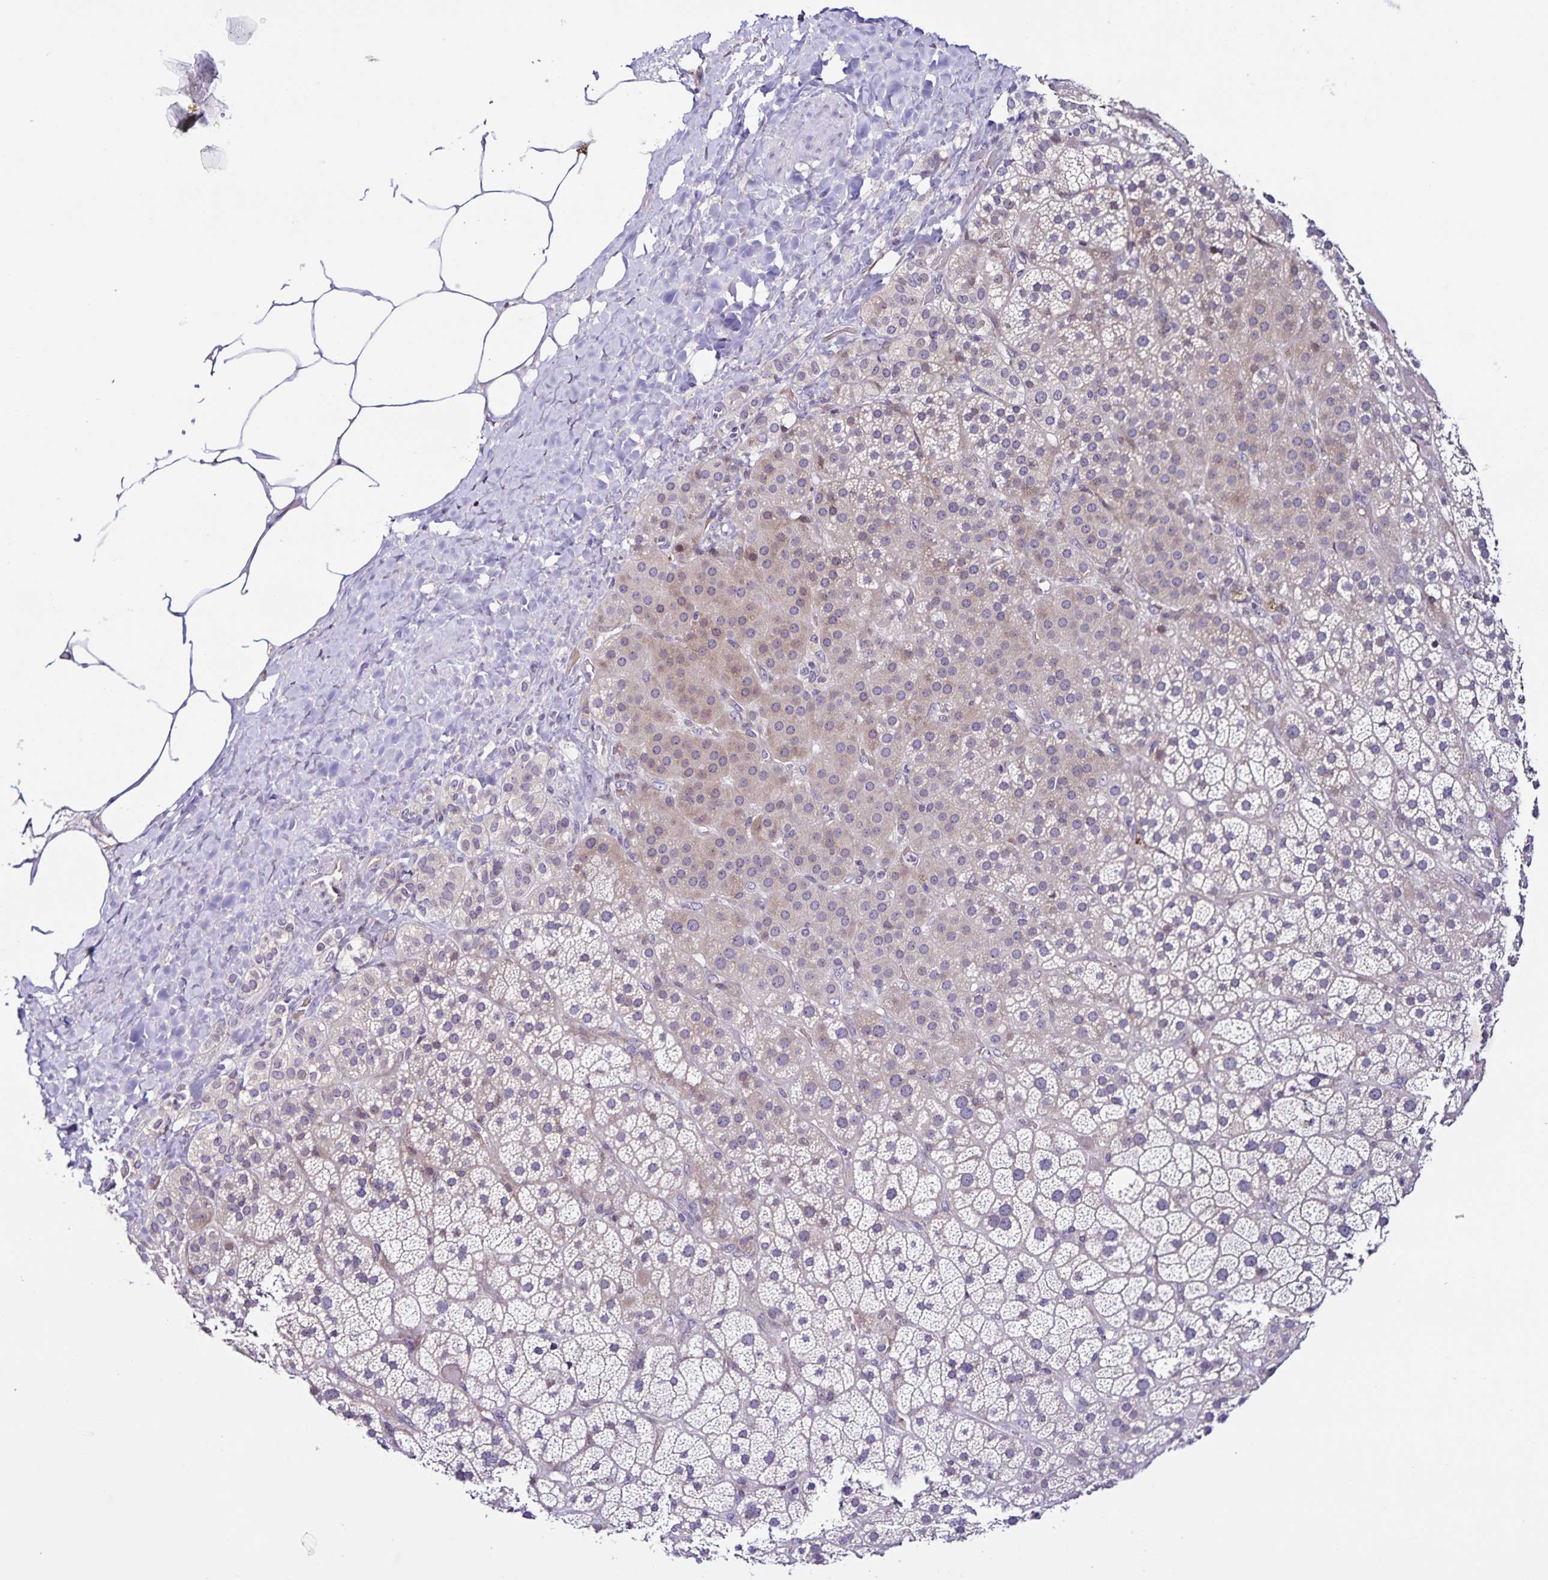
{"staining": {"intensity": "weak", "quantity": "25%-75%", "location": "cytoplasmic/membranous"}, "tissue": "adrenal gland", "cell_type": "Glandular cells", "image_type": "normal", "snomed": [{"axis": "morphology", "description": "Normal tissue, NOS"}, {"axis": "topography", "description": "Adrenal gland"}], "caption": "The image demonstrates staining of benign adrenal gland, revealing weak cytoplasmic/membranous protein staining (brown color) within glandular cells. Nuclei are stained in blue.", "gene": "RNFT2", "patient": {"sex": "male", "age": 57}}